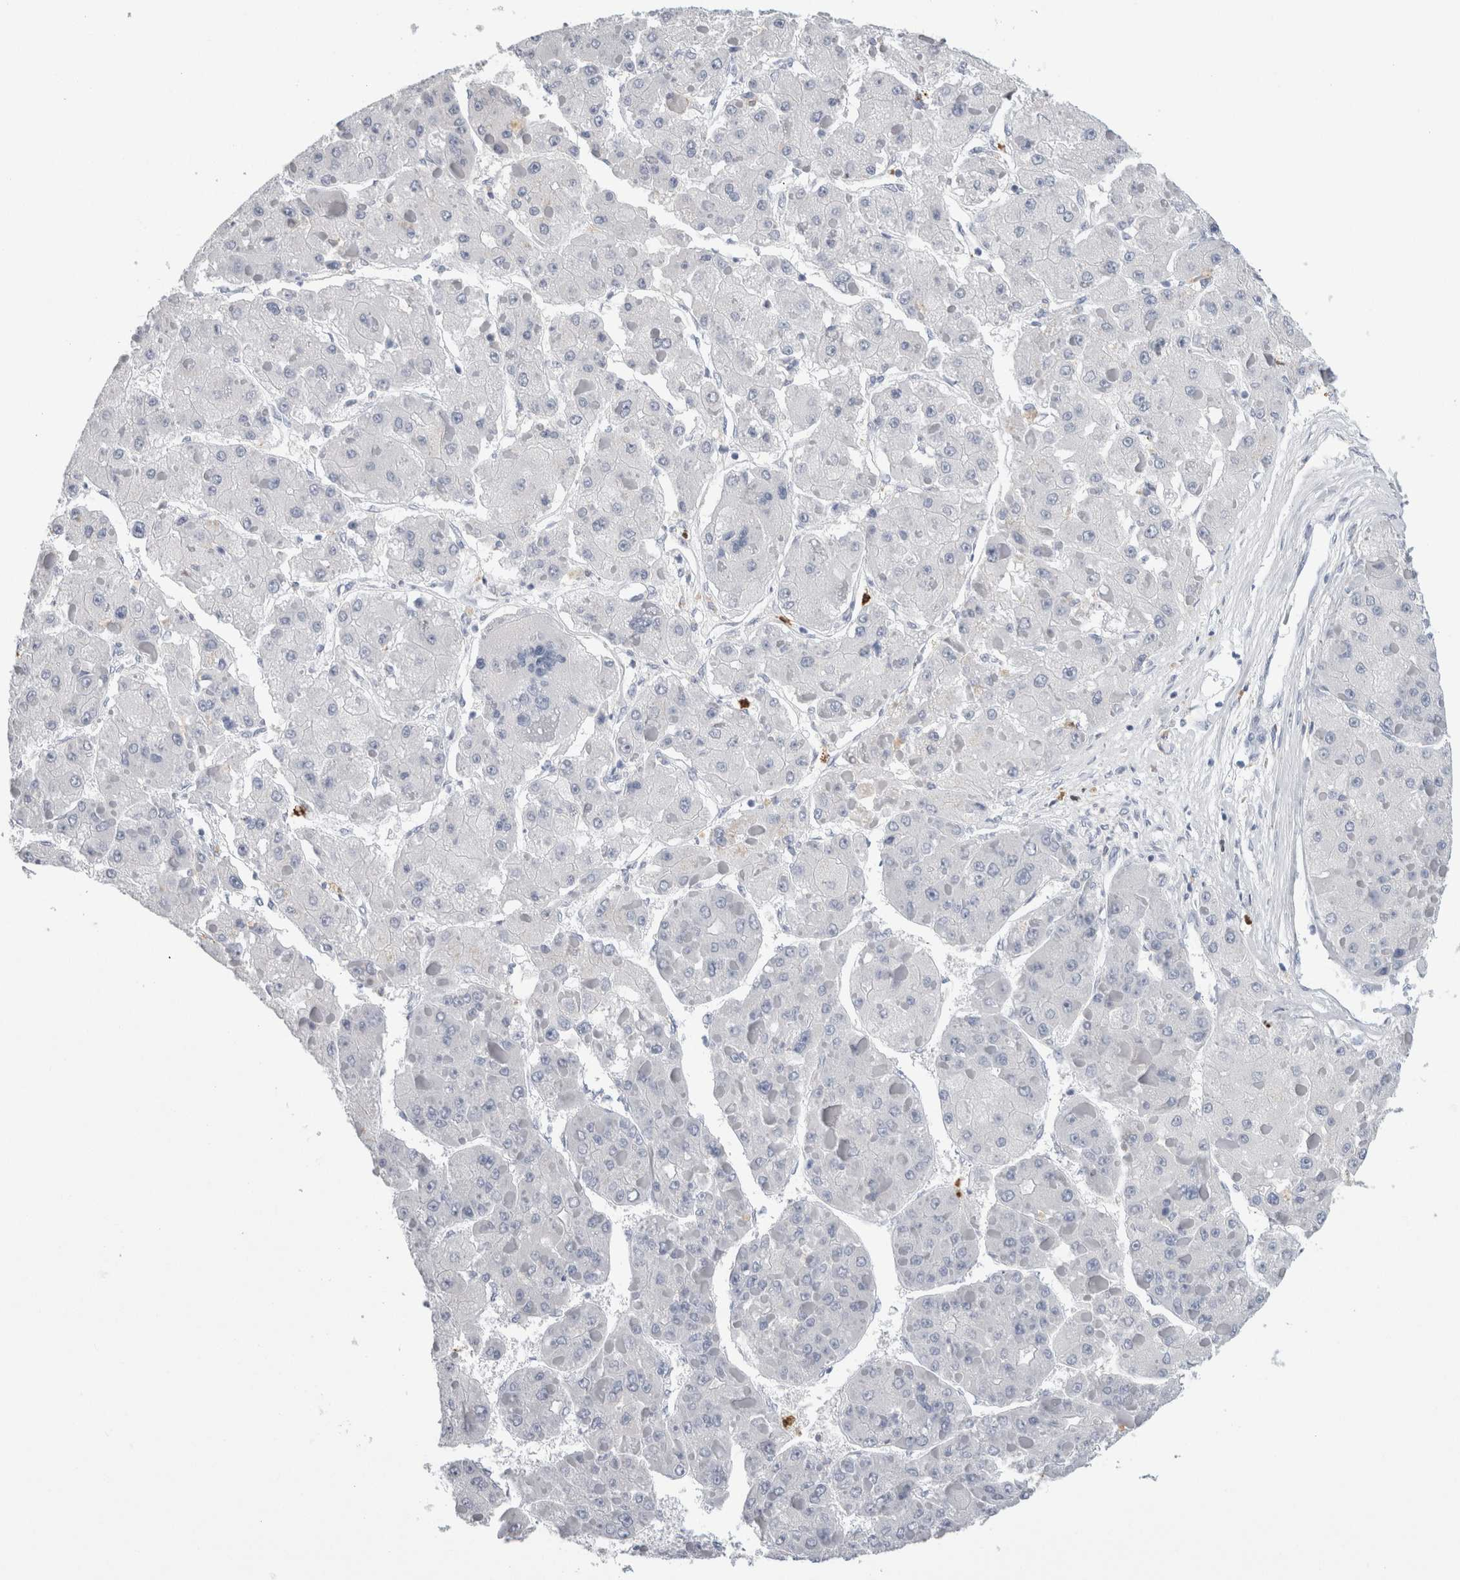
{"staining": {"intensity": "negative", "quantity": "none", "location": "none"}, "tissue": "liver cancer", "cell_type": "Tumor cells", "image_type": "cancer", "snomed": [{"axis": "morphology", "description": "Carcinoma, Hepatocellular, NOS"}, {"axis": "topography", "description": "Liver"}], "caption": "A high-resolution photomicrograph shows immunohistochemistry staining of hepatocellular carcinoma (liver), which reveals no significant expression in tumor cells.", "gene": "S100A12", "patient": {"sex": "female", "age": 73}}